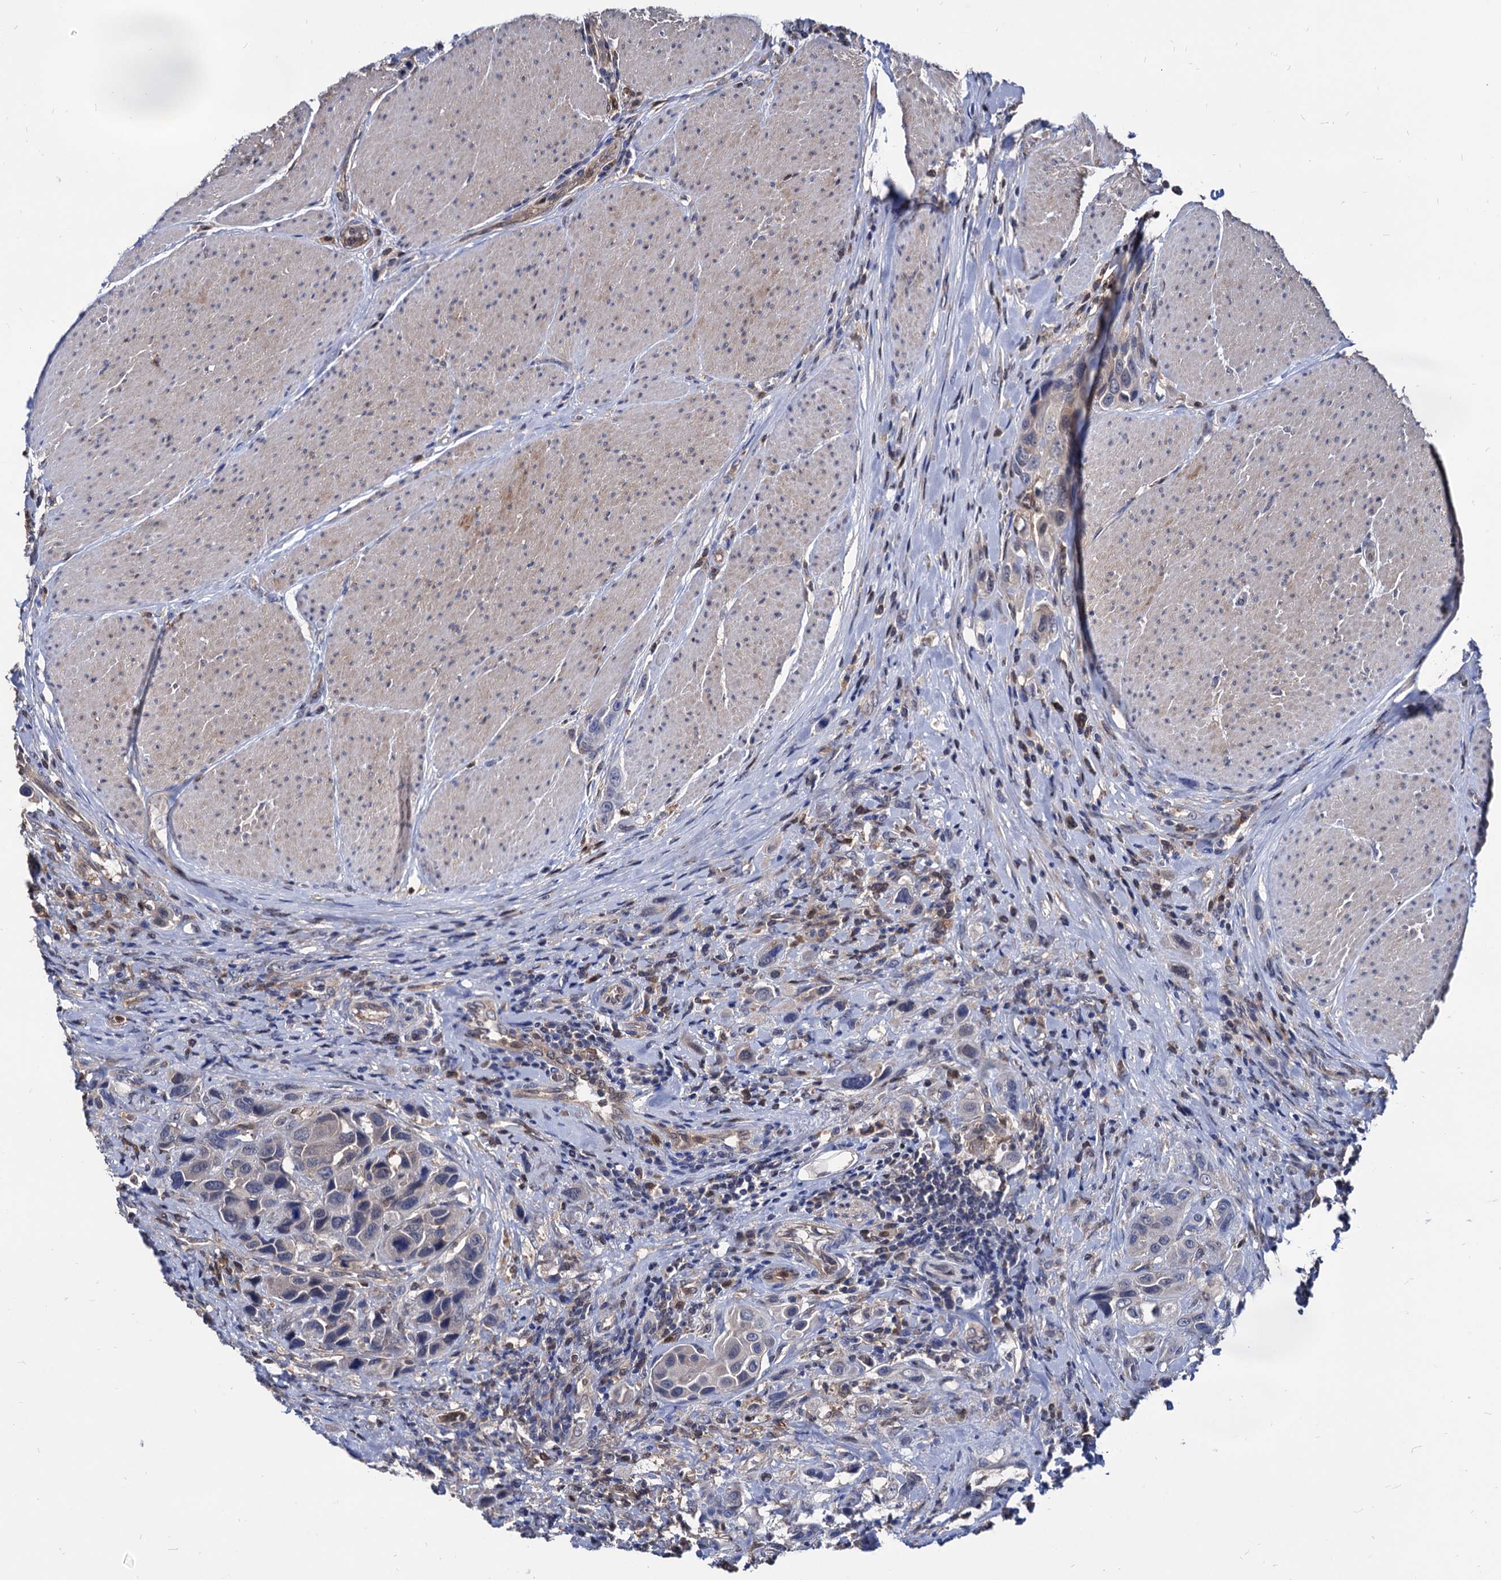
{"staining": {"intensity": "negative", "quantity": "none", "location": "none"}, "tissue": "urothelial cancer", "cell_type": "Tumor cells", "image_type": "cancer", "snomed": [{"axis": "morphology", "description": "Urothelial carcinoma, High grade"}, {"axis": "topography", "description": "Urinary bladder"}], "caption": "This is a image of IHC staining of urothelial cancer, which shows no staining in tumor cells. Brightfield microscopy of IHC stained with DAB (3,3'-diaminobenzidine) (brown) and hematoxylin (blue), captured at high magnification.", "gene": "CPPED1", "patient": {"sex": "male", "age": 50}}